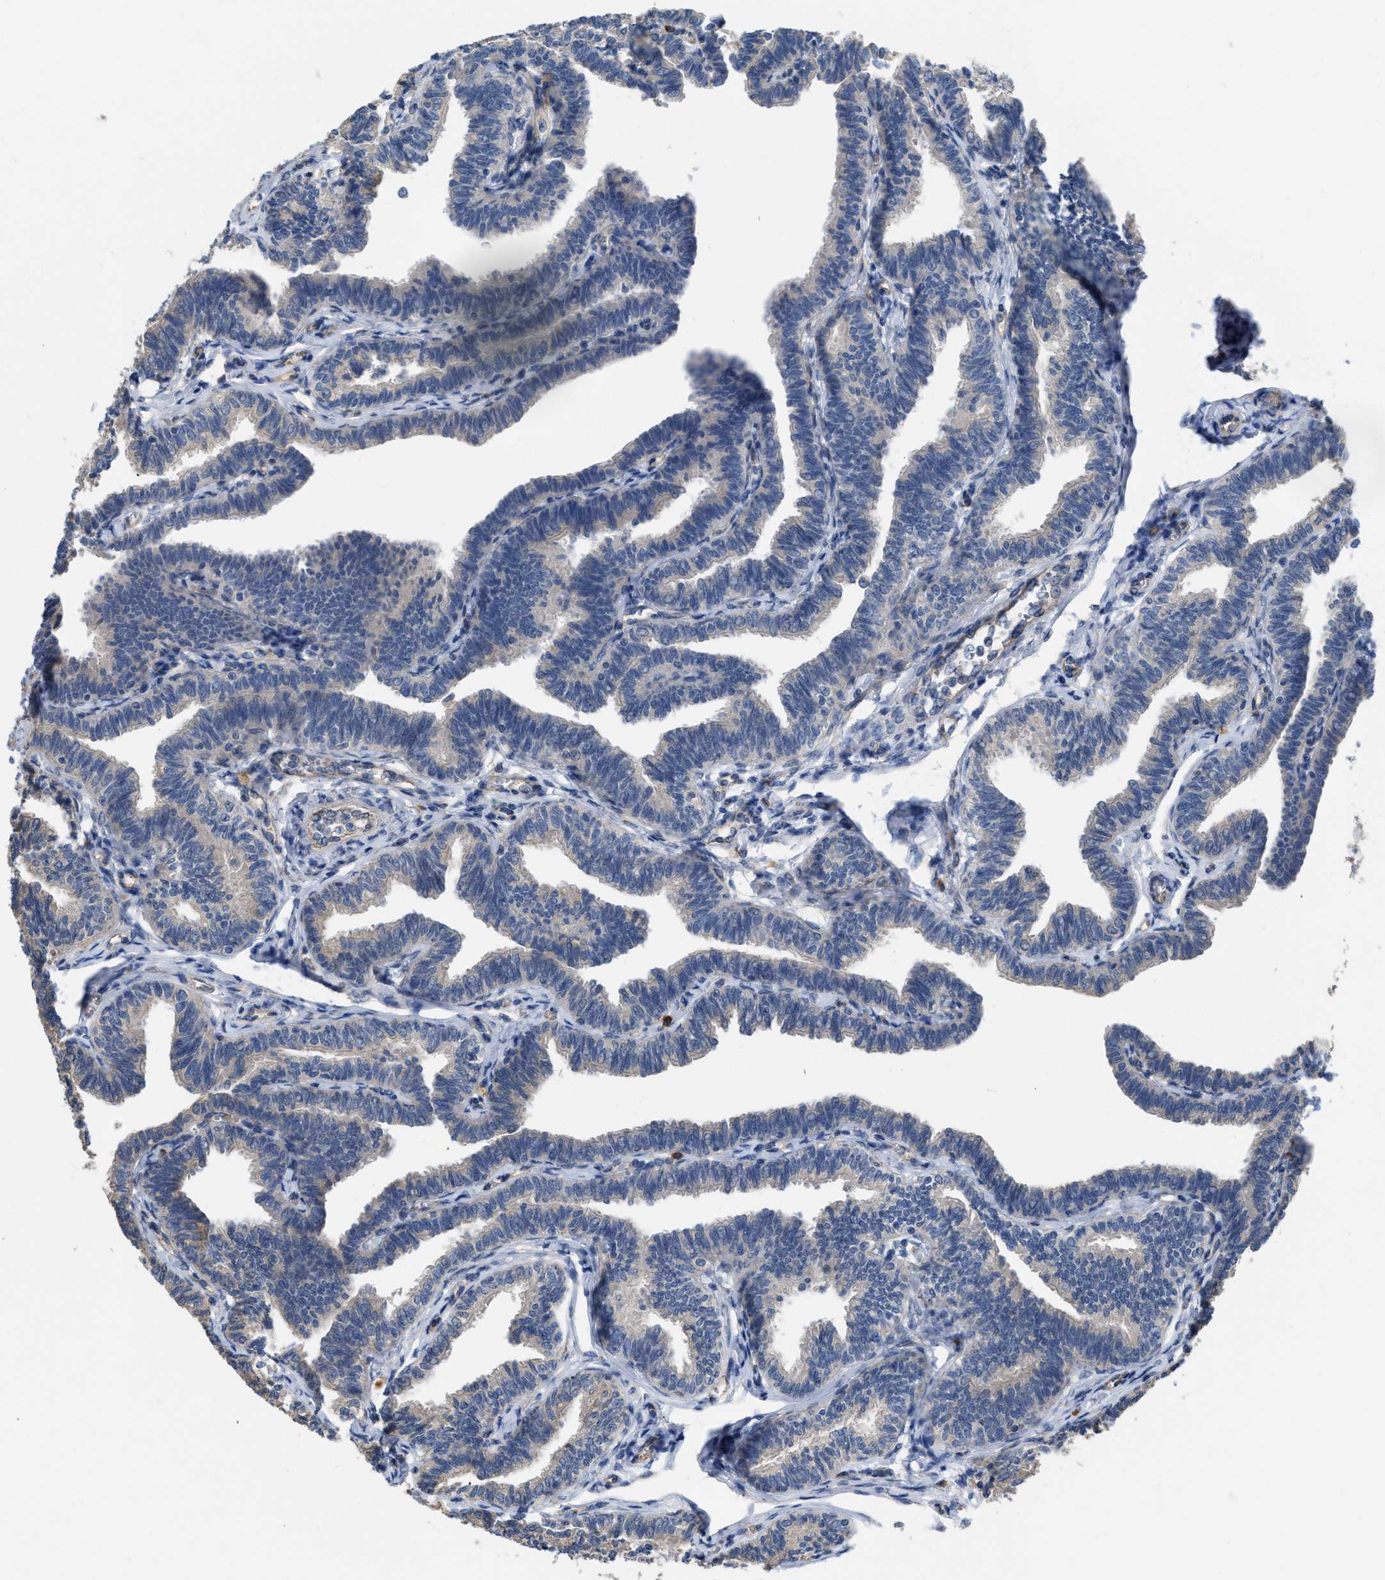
{"staining": {"intensity": "weak", "quantity": "<25%", "location": "cytoplasmic/membranous"}, "tissue": "fallopian tube", "cell_type": "Glandular cells", "image_type": "normal", "snomed": [{"axis": "morphology", "description": "Normal tissue, NOS"}, {"axis": "topography", "description": "Fallopian tube"}, {"axis": "topography", "description": "Ovary"}], "caption": "Protein analysis of unremarkable fallopian tube shows no significant positivity in glandular cells.", "gene": "SLC4A11", "patient": {"sex": "female", "age": 23}}